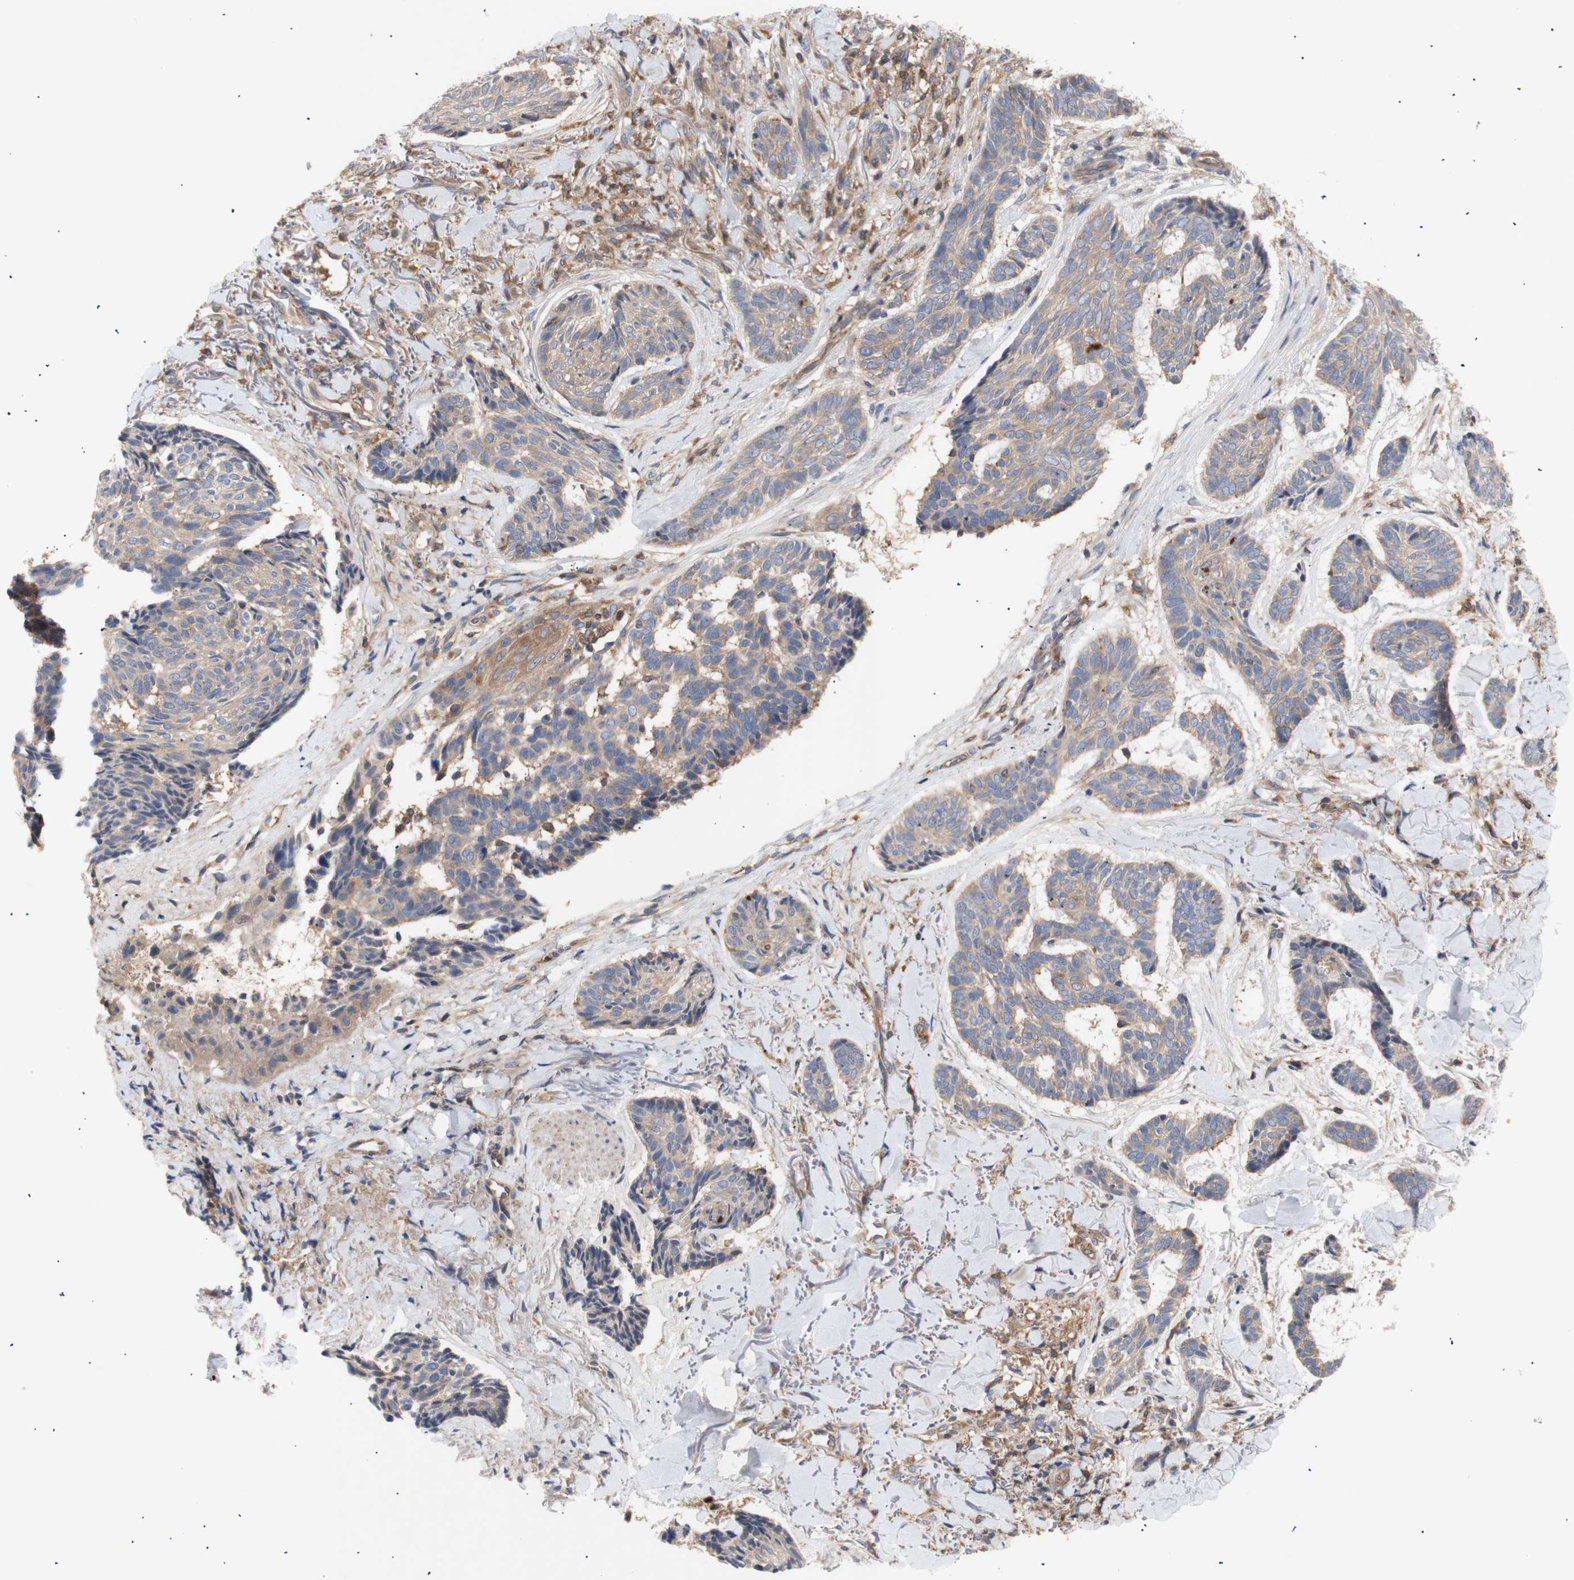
{"staining": {"intensity": "weak", "quantity": ">75%", "location": "cytoplasmic/membranous"}, "tissue": "skin cancer", "cell_type": "Tumor cells", "image_type": "cancer", "snomed": [{"axis": "morphology", "description": "Basal cell carcinoma"}, {"axis": "topography", "description": "Skin"}], "caption": "Weak cytoplasmic/membranous positivity is present in approximately >75% of tumor cells in skin basal cell carcinoma.", "gene": "IKBKG", "patient": {"sex": "male", "age": 43}}